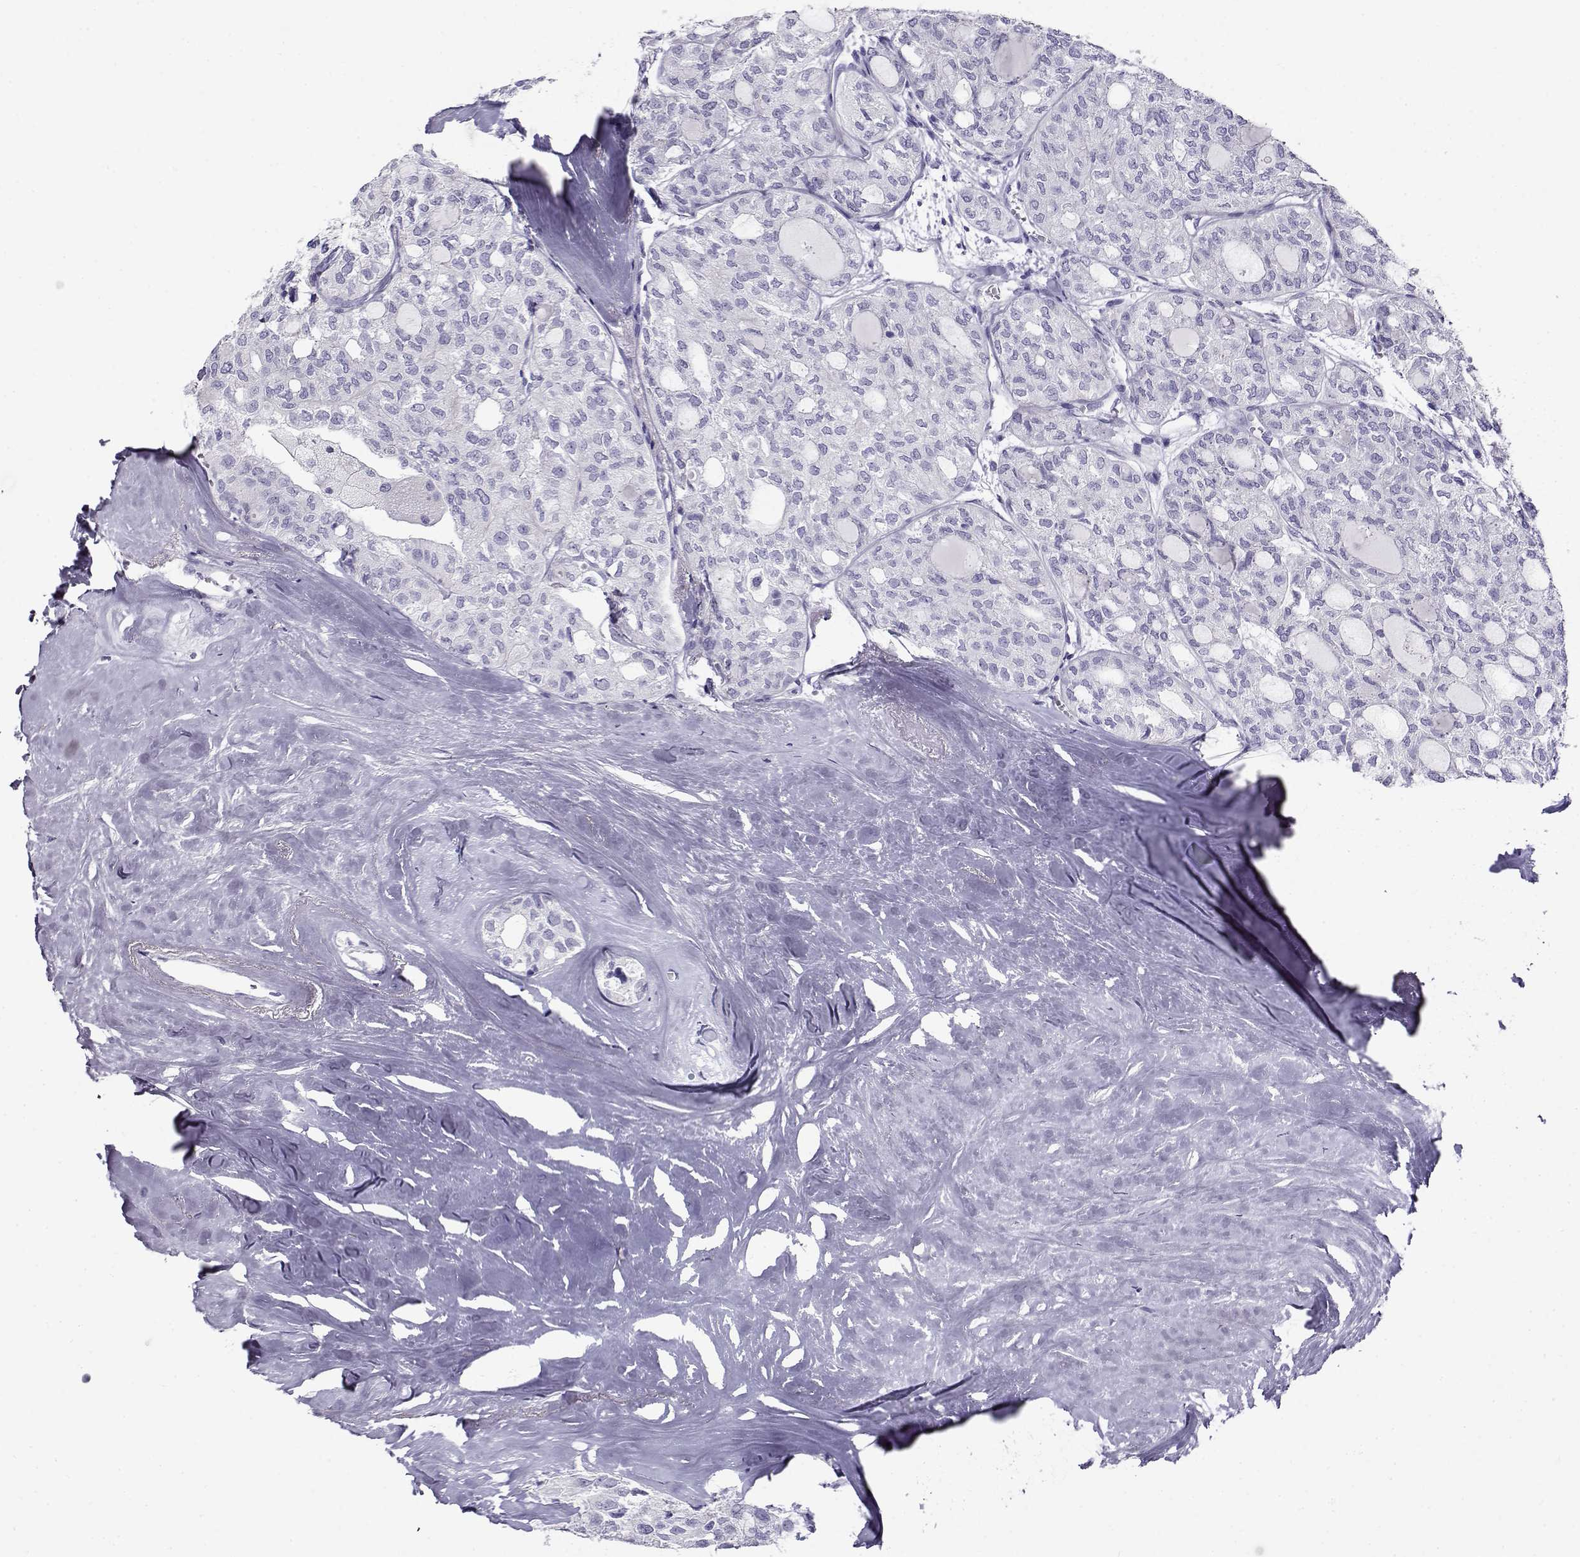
{"staining": {"intensity": "negative", "quantity": "none", "location": "none"}, "tissue": "thyroid cancer", "cell_type": "Tumor cells", "image_type": "cancer", "snomed": [{"axis": "morphology", "description": "Follicular adenoma carcinoma, NOS"}, {"axis": "topography", "description": "Thyroid gland"}], "caption": "Tumor cells show no significant expression in thyroid cancer (follicular adenoma carcinoma). (Stains: DAB (3,3'-diaminobenzidine) IHC with hematoxylin counter stain, Microscopy: brightfield microscopy at high magnification).", "gene": "CABS1", "patient": {"sex": "male", "age": 75}}